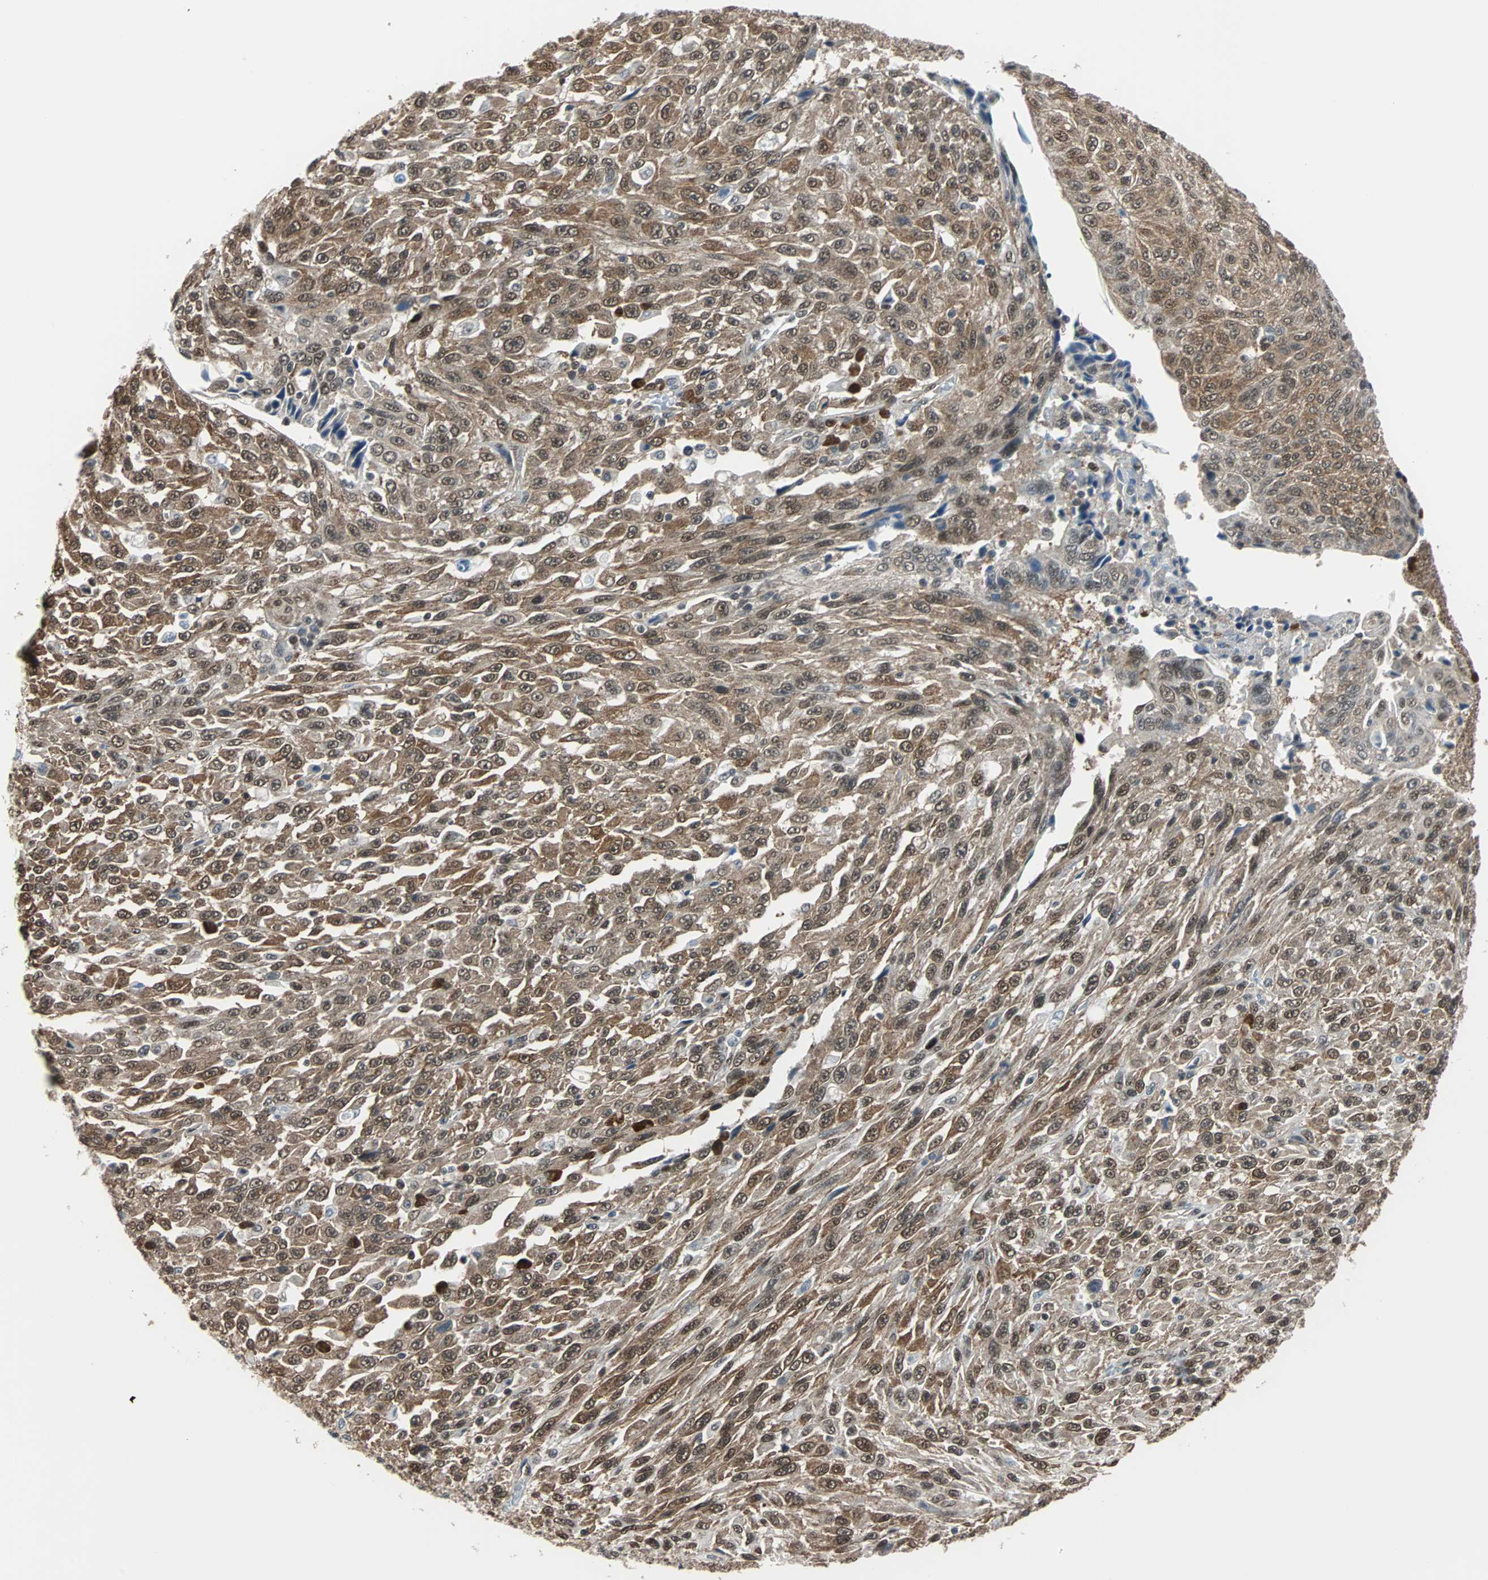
{"staining": {"intensity": "strong", "quantity": ">75%", "location": "cytoplasmic/membranous"}, "tissue": "urothelial cancer", "cell_type": "Tumor cells", "image_type": "cancer", "snomed": [{"axis": "morphology", "description": "Urothelial carcinoma, High grade"}, {"axis": "topography", "description": "Urinary bladder"}], "caption": "Urothelial carcinoma (high-grade) was stained to show a protein in brown. There is high levels of strong cytoplasmic/membranous positivity in about >75% of tumor cells.", "gene": "VCP", "patient": {"sex": "male", "age": 66}}